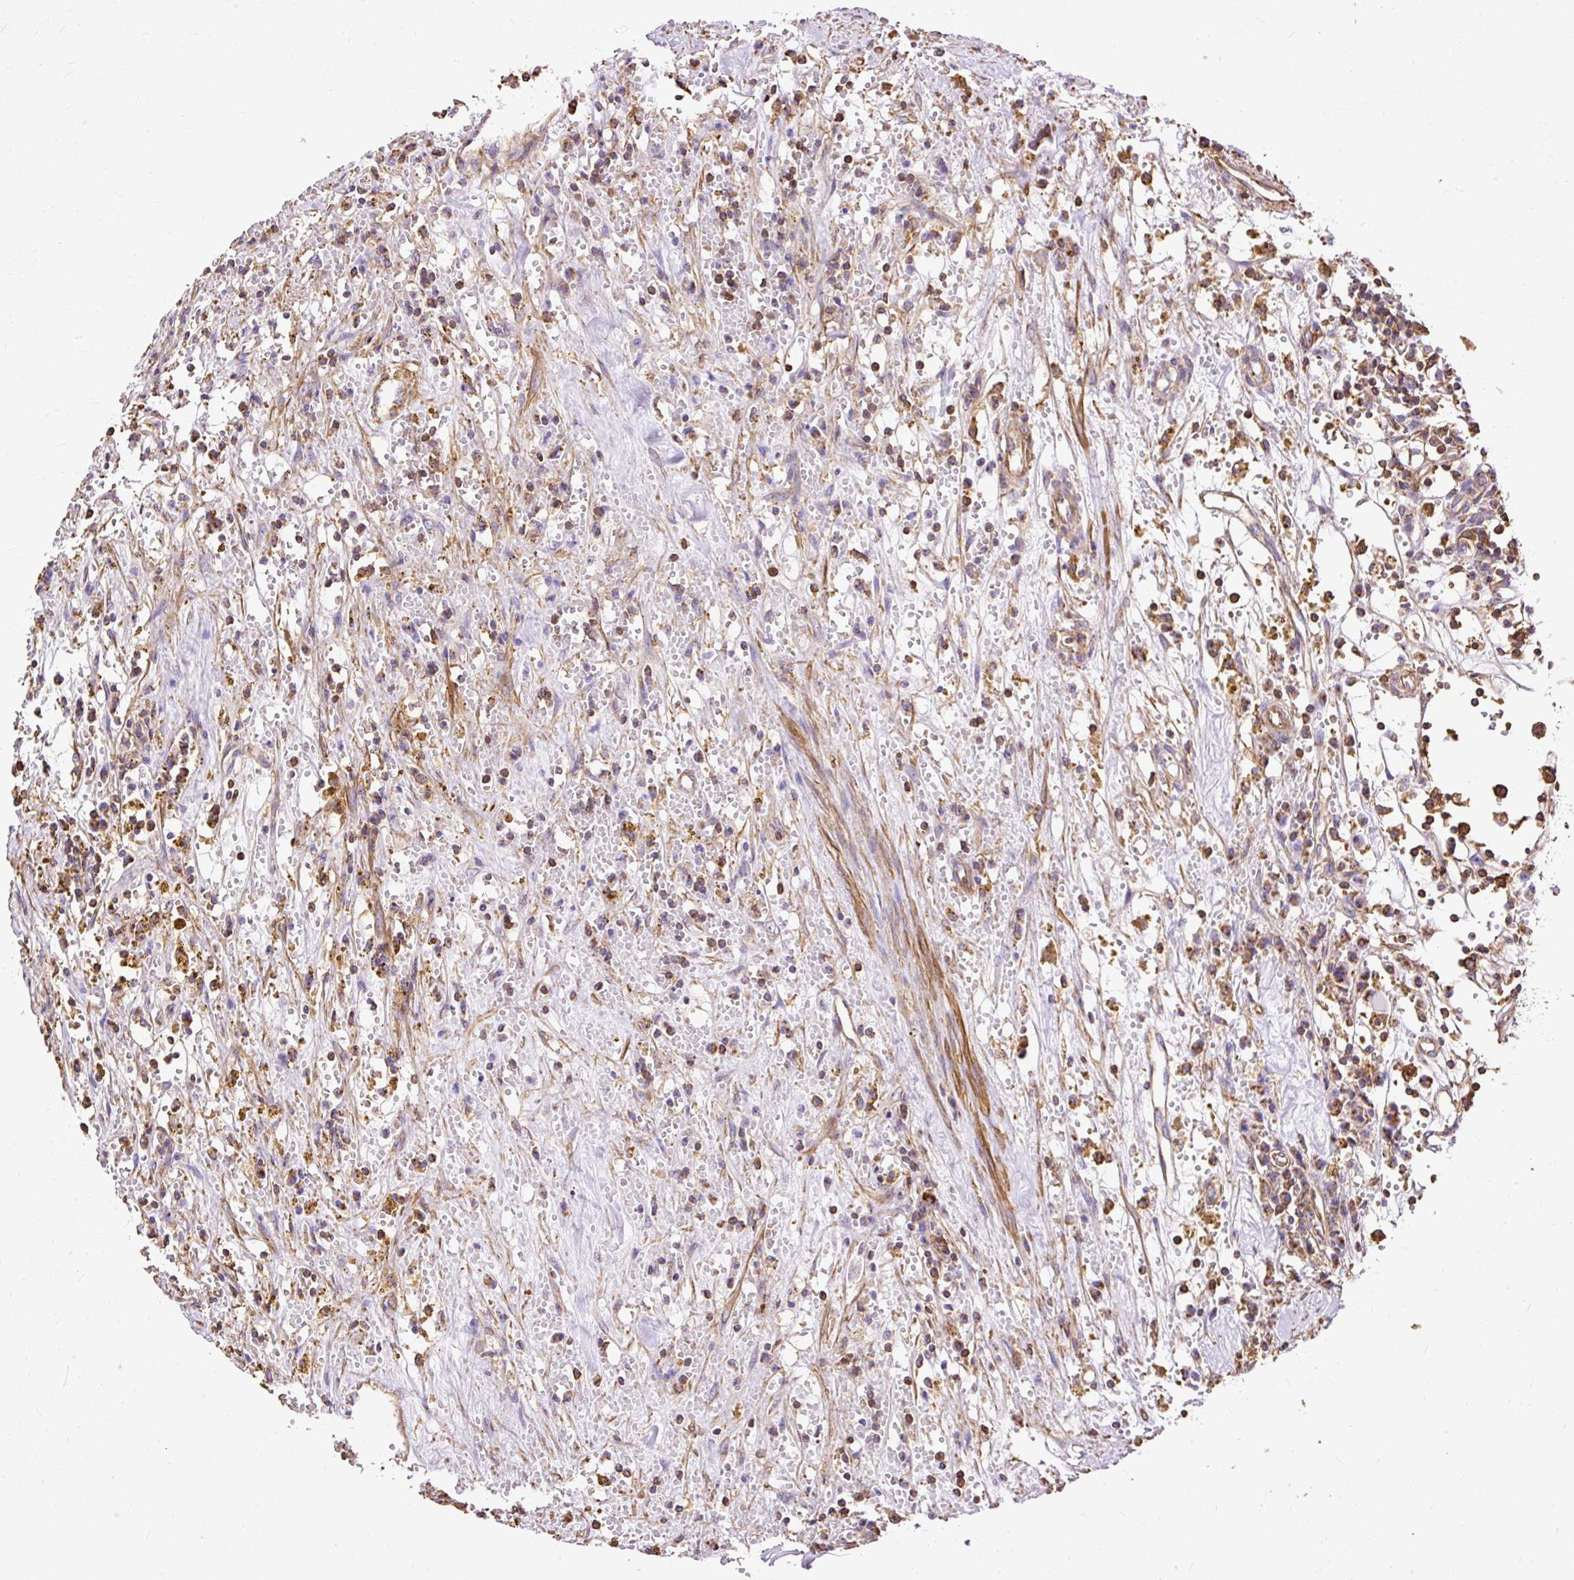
{"staining": {"intensity": "weak", "quantity": "<25%", "location": "cytoplasmic/membranous"}, "tissue": "renal cancer", "cell_type": "Tumor cells", "image_type": "cancer", "snomed": [{"axis": "morphology", "description": "Adenocarcinoma, NOS"}, {"axis": "topography", "description": "Kidney"}], "caption": "A high-resolution histopathology image shows immunohistochemistry (IHC) staining of renal adenocarcinoma, which exhibits no significant positivity in tumor cells.", "gene": "KLHL11", "patient": {"sex": "male", "age": 56}}